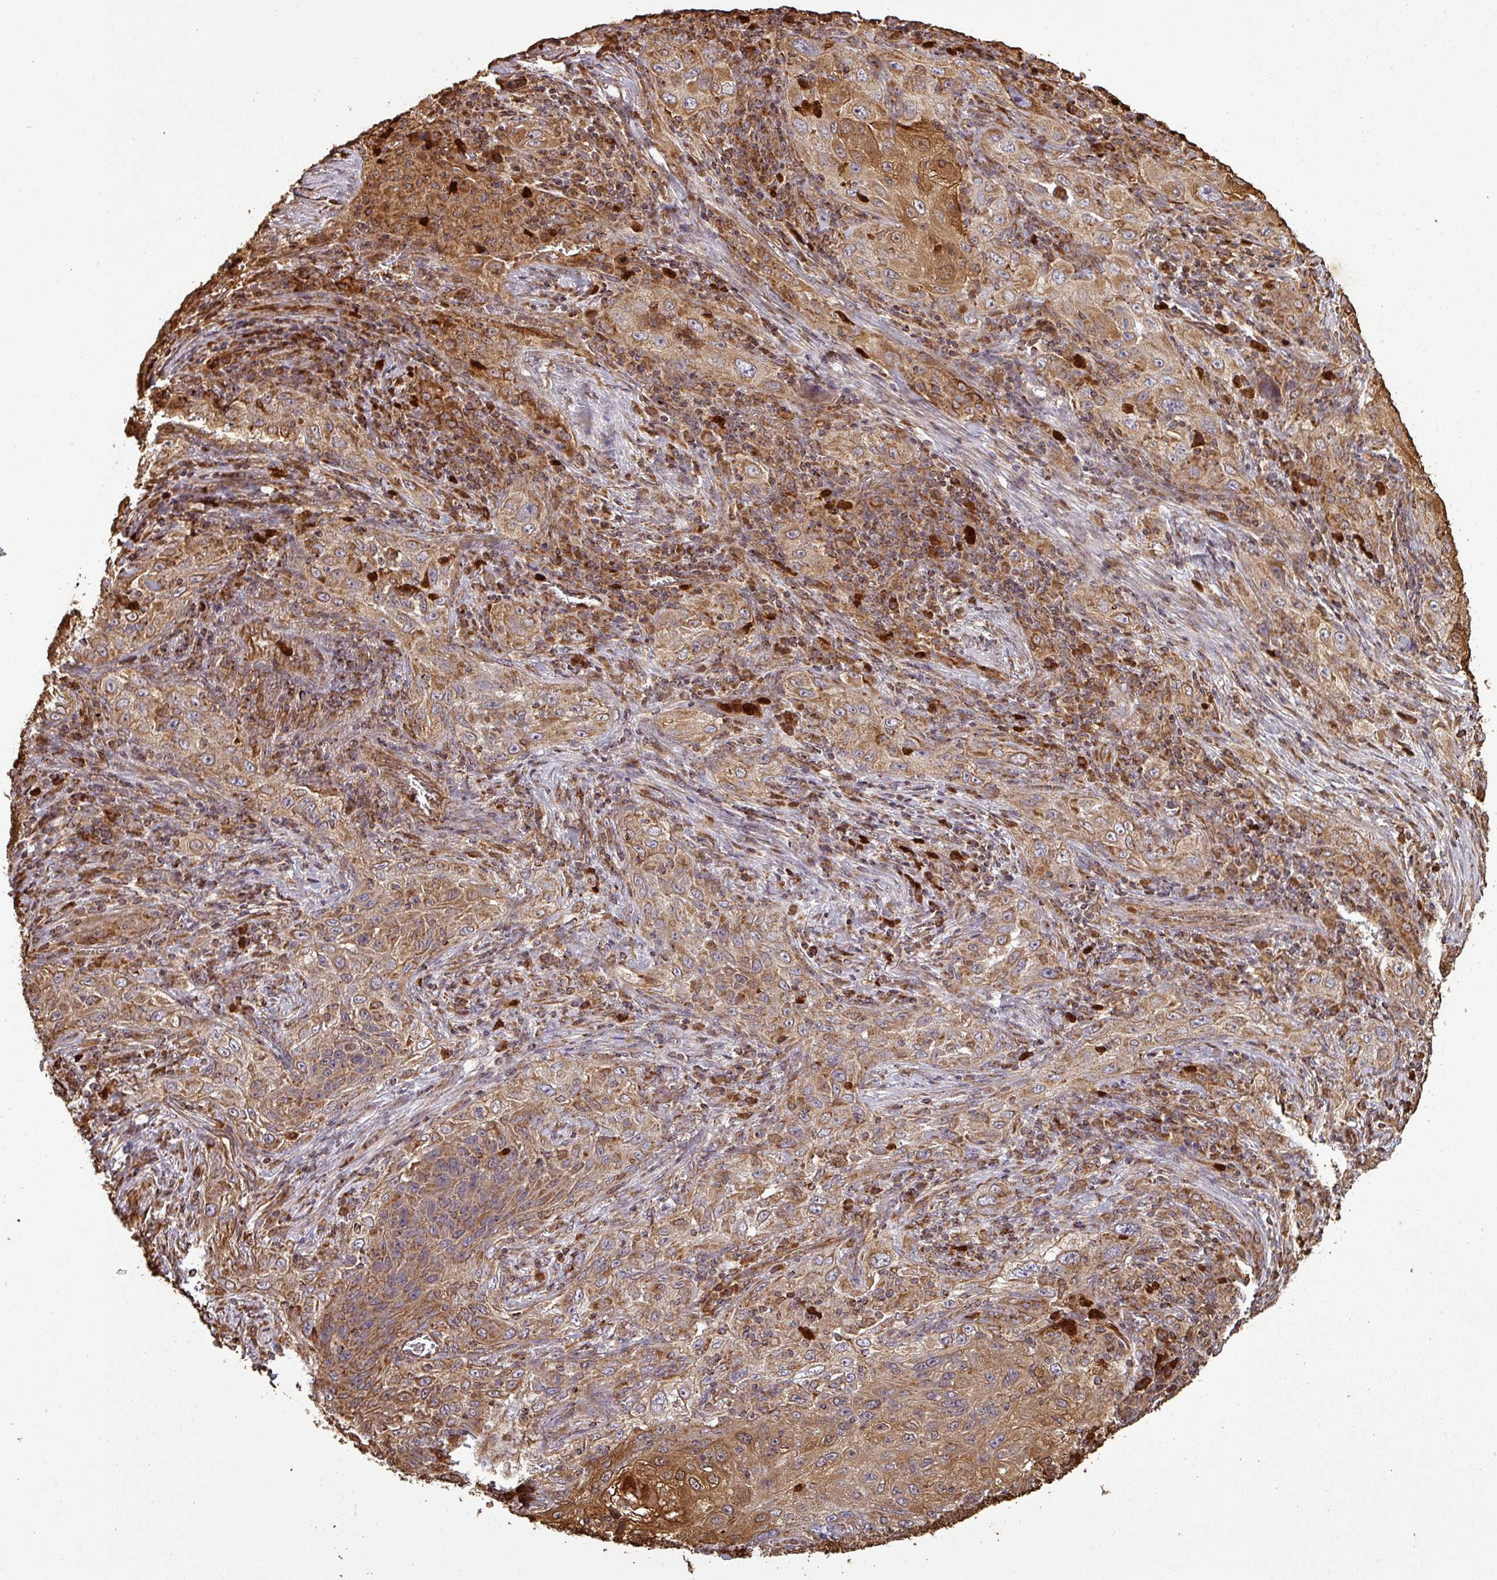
{"staining": {"intensity": "moderate", "quantity": ">75%", "location": "cytoplasmic/membranous"}, "tissue": "lung cancer", "cell_type": "Tumor cells", "image_type": "cancer", "snomed": [{"axis": "morphology", "description": "Squamous cell carcinoma, NOS"}, {"axis": "topography", "description": "Lung"}], "caption": "Moderate cytoplasmic/membranous protein positivity is identified in approximately >75% of tumor cells in lung cancer.", "gene": "PLEKHM1", "patient": {"sex": "female", "age": 69}}